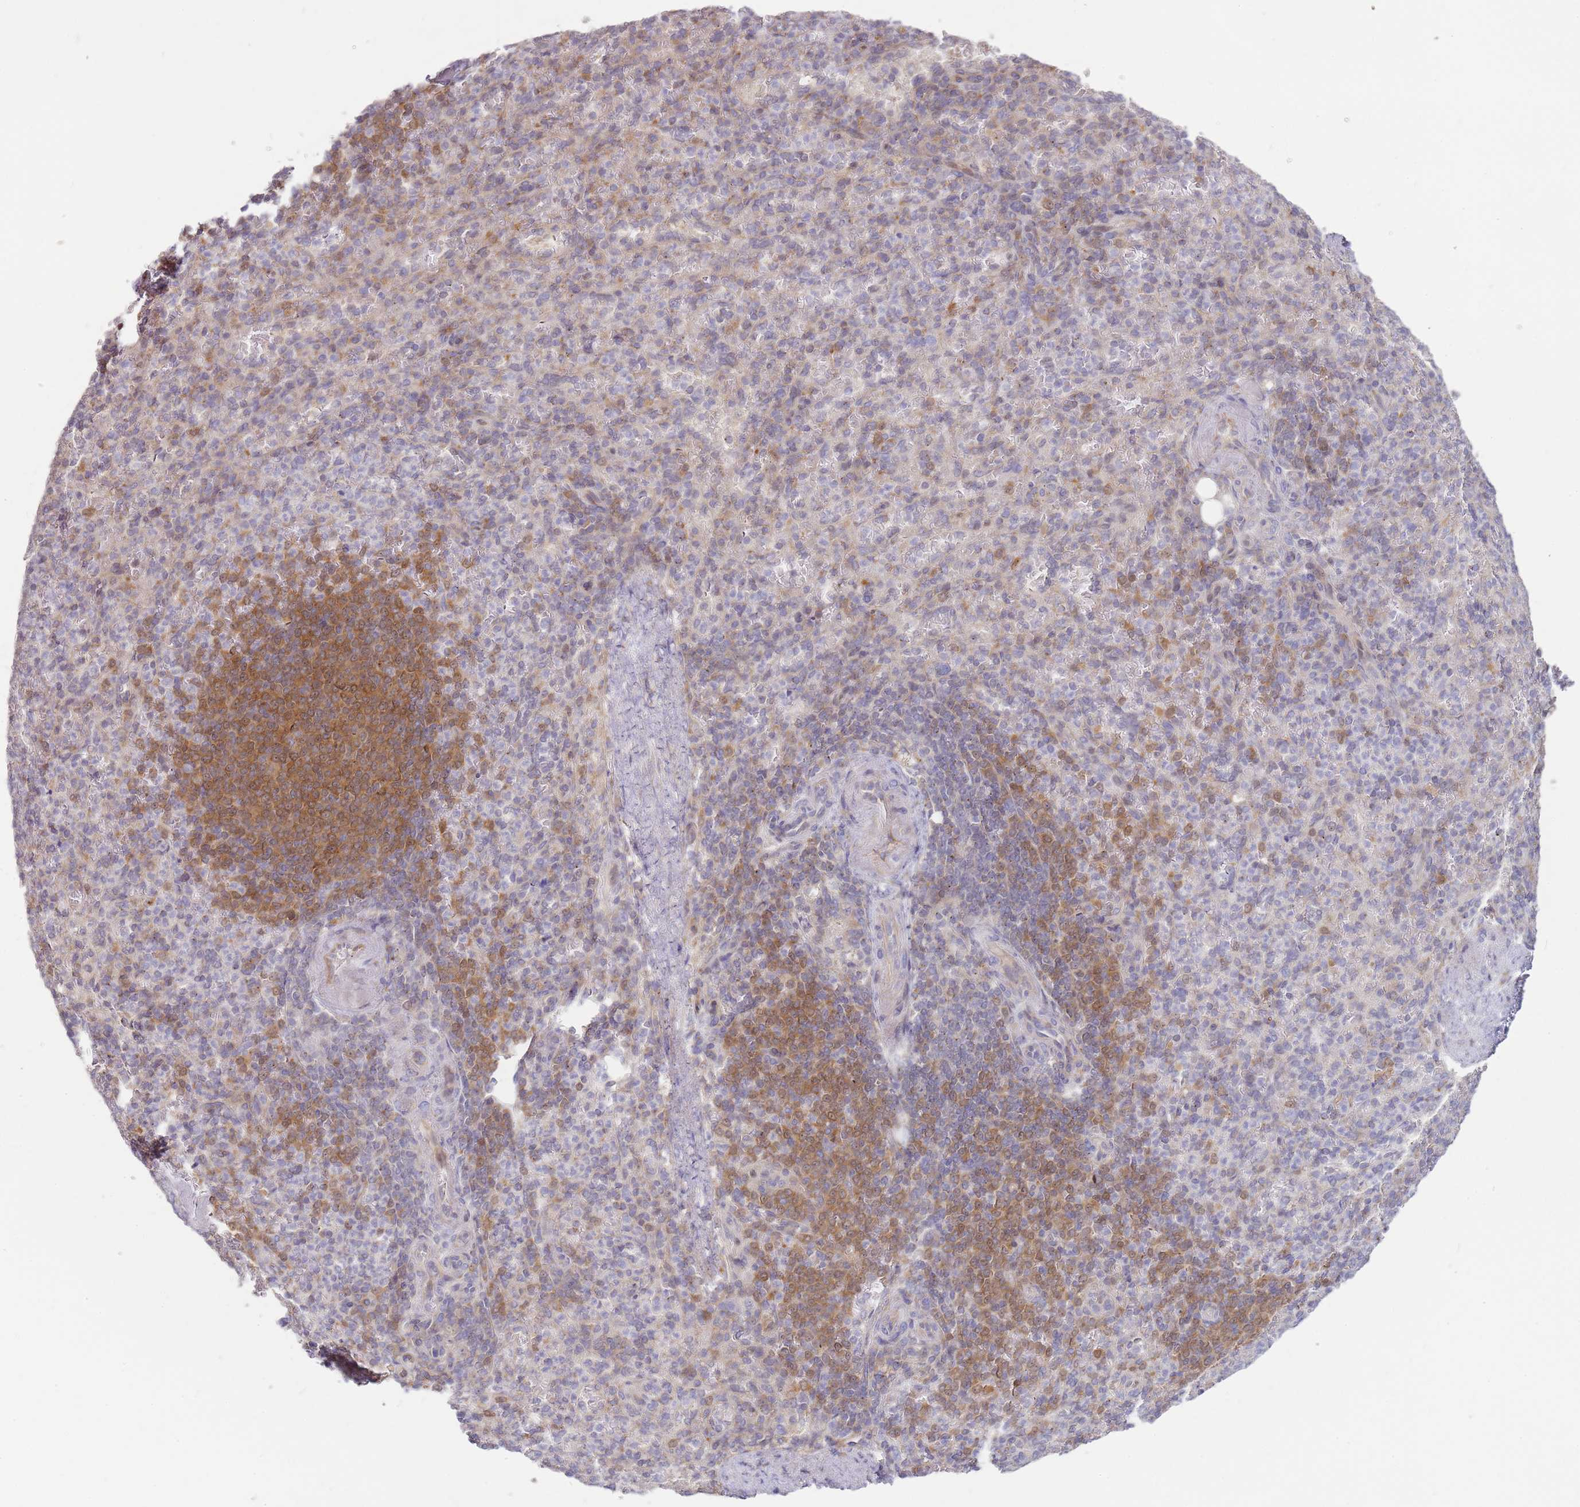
{"staining": {"intensity": "moderate", "quantity": "<25%", "location": "cytoplasmic/membranous"}, "tissue": "spleen", "cell_type": "Cells in red pulp", "image_type": "normal", "snomed": [{"axis": "morphology", "description": "Normal tissue, NOS"}, {"axis": "topography", "description": "Spleen"}], "caption": "Brown immunohistochemical staining in benign human spleen shows moderate cytoplasmic/membranous positivity in approximately <25% of cells in red pulp.", "gene": "GRAP", "patient": {"sex": "female", "age": 74}}